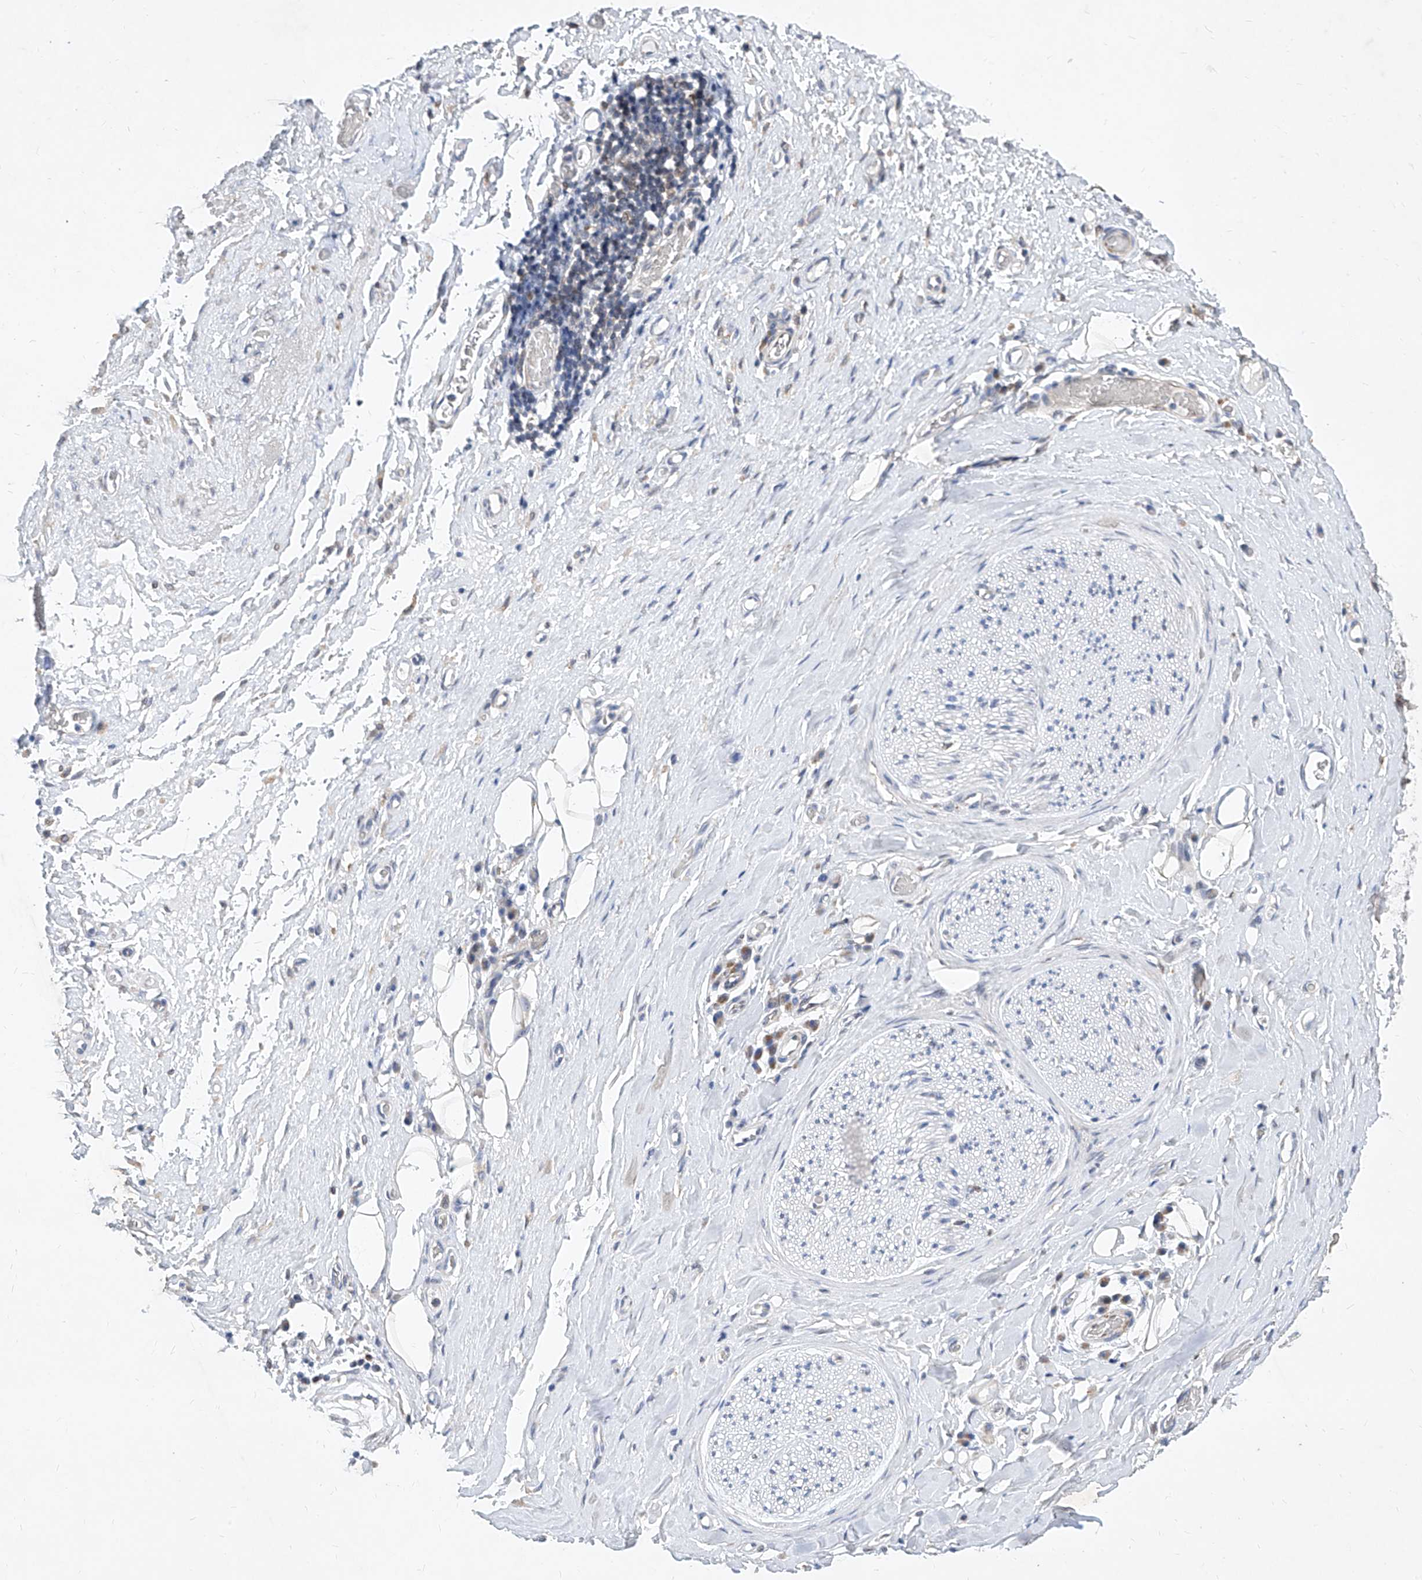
{"staining": {"intensity": "negative", "quantity": "none", "location": "none"}, "tissue": "adipose tissue", "cell_type": "Adipocytes", "image_type": "normal", "snomed": [{"axis": "morphology", "description": "Normal tissue, NOS"}, {"axis": "morphology", "description": "Adenocarcinoma, NOS"}, {"axis": "topography", "description": "Esophagus"}, {"axis": "topography", "description": "Stomach, upper"}, {"axis": "topography", "description": "Peripheral nerve tissue"}], "caption": "DAB (3,3'-diaminobenzidine) immunohistochemical staining of normal adipose tissue reveals no significant expression in adipocytes.", "gene": "MX2", "patient": {"sex": "male", "age": 62}}